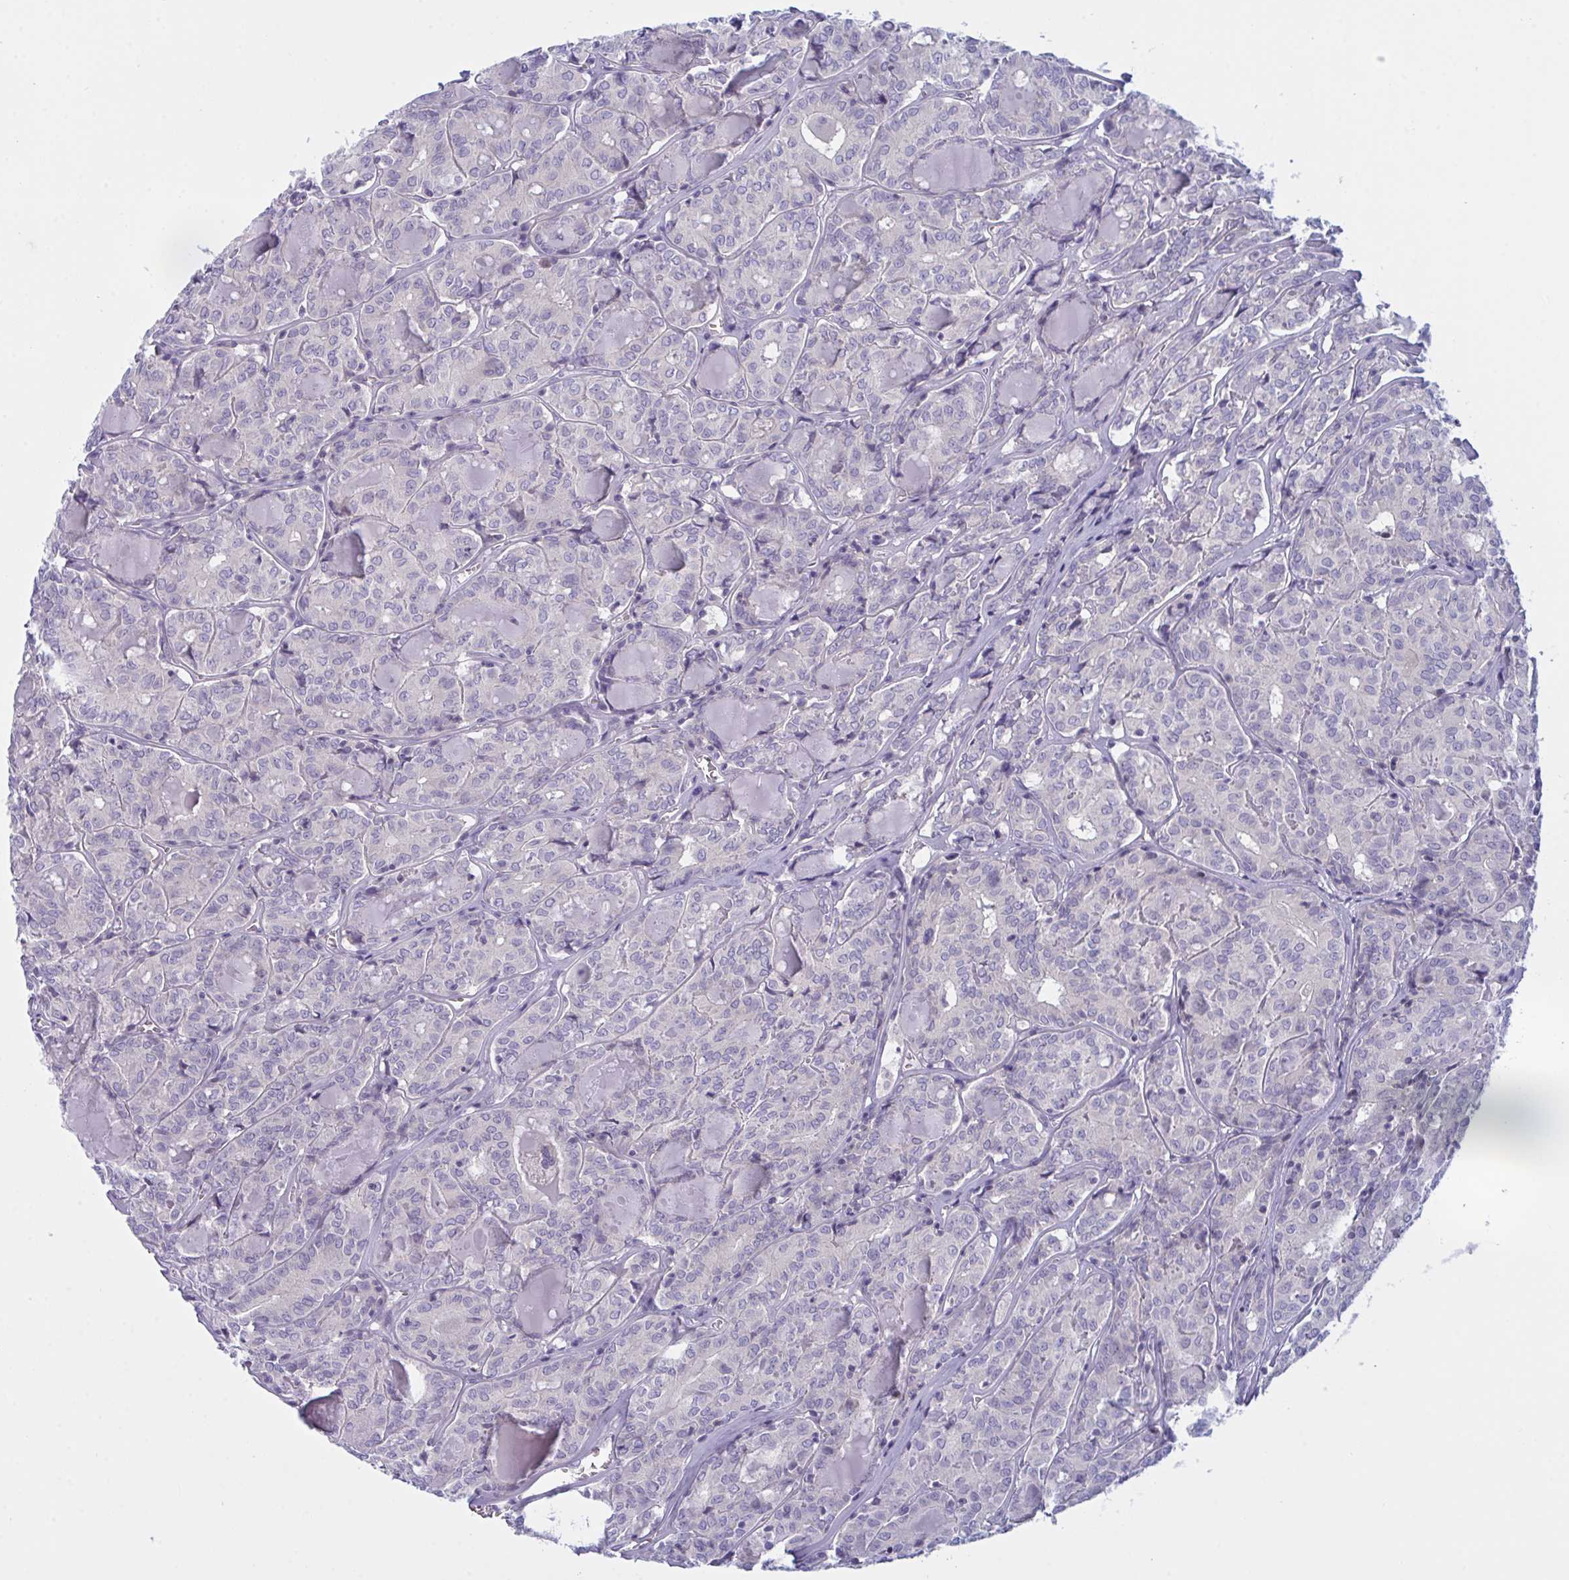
{"staining": {"intensity": "negative", "quantity": "none", "location": "none"}, "tissue": "thyroid cancer", "cell_type": "Tumor cells", "image_type": "cancer", "snomed": [{"axis": "morphology", "description": "Papillary adenocarcinoma, NOS"}, {"axis": "topography", "description": "Thyroid gland"}], "caption": "An image of papillary adenocarcinoma (thyroid) stained for a protein demonstrates no brown staining in tumor cells.", "gene": "NAA30", "patient": {"sex": "female", "age": 72}}